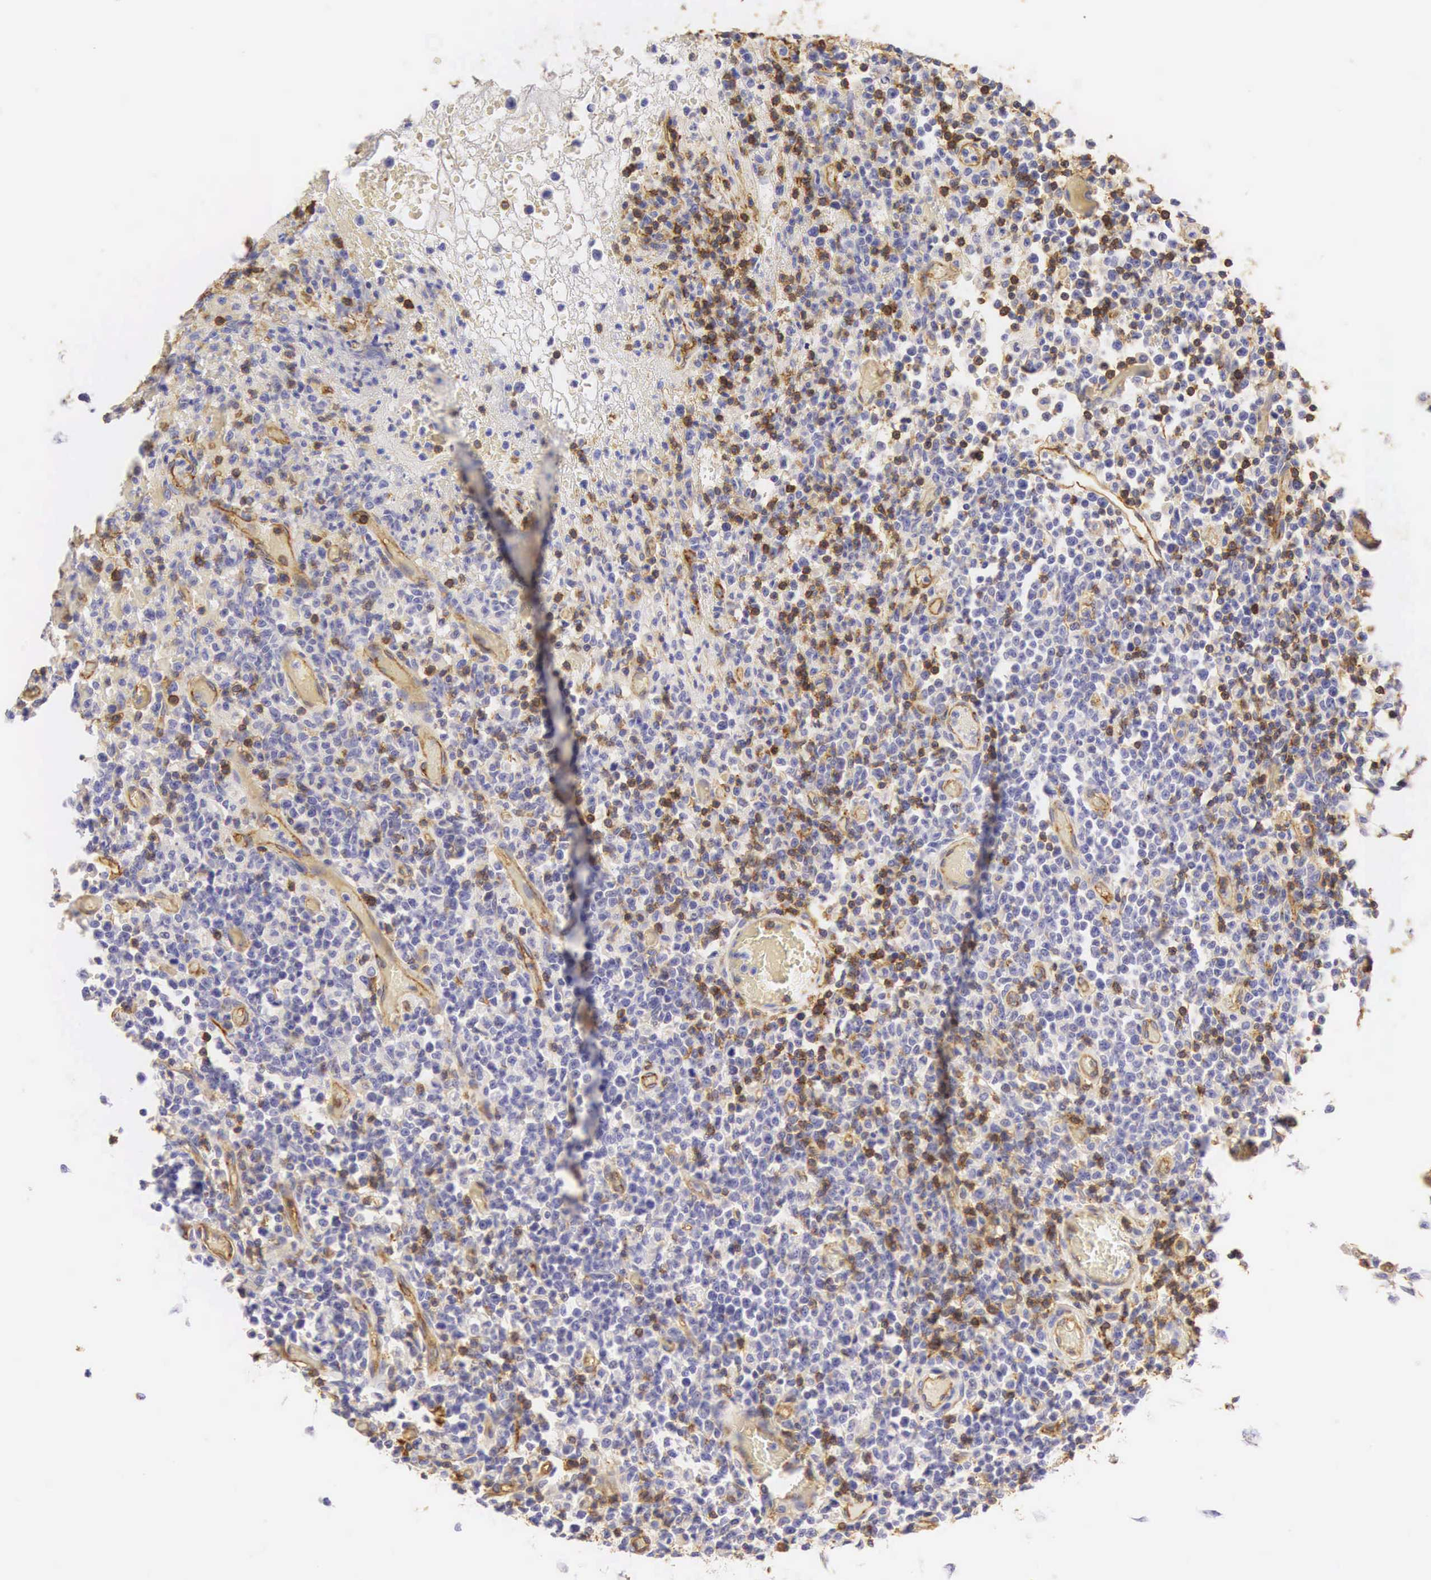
{"staining": {"intensity": "moderate", "quantity": "<25%", "location": "cytoplasmic/membranous"}, "tissue": "lymphoma", "cell_type": "Tumor cells", "image_type": "cancer", "snomed": [{"axis": "morphology", "description": "Malignant lymphoma, non-Hodgkin's type, High grade"}, {"axis": "topography", "description": "Colon"}], "caption": "Protein staining exhibits moderate cytoplasmic/membranous positivity in approximately <25% of tumor cells in malignant lymphoma, non-Hodgkin's type (high-grade).", "gene": "CD99", "patient": {"sex": "male", "age": 82}}